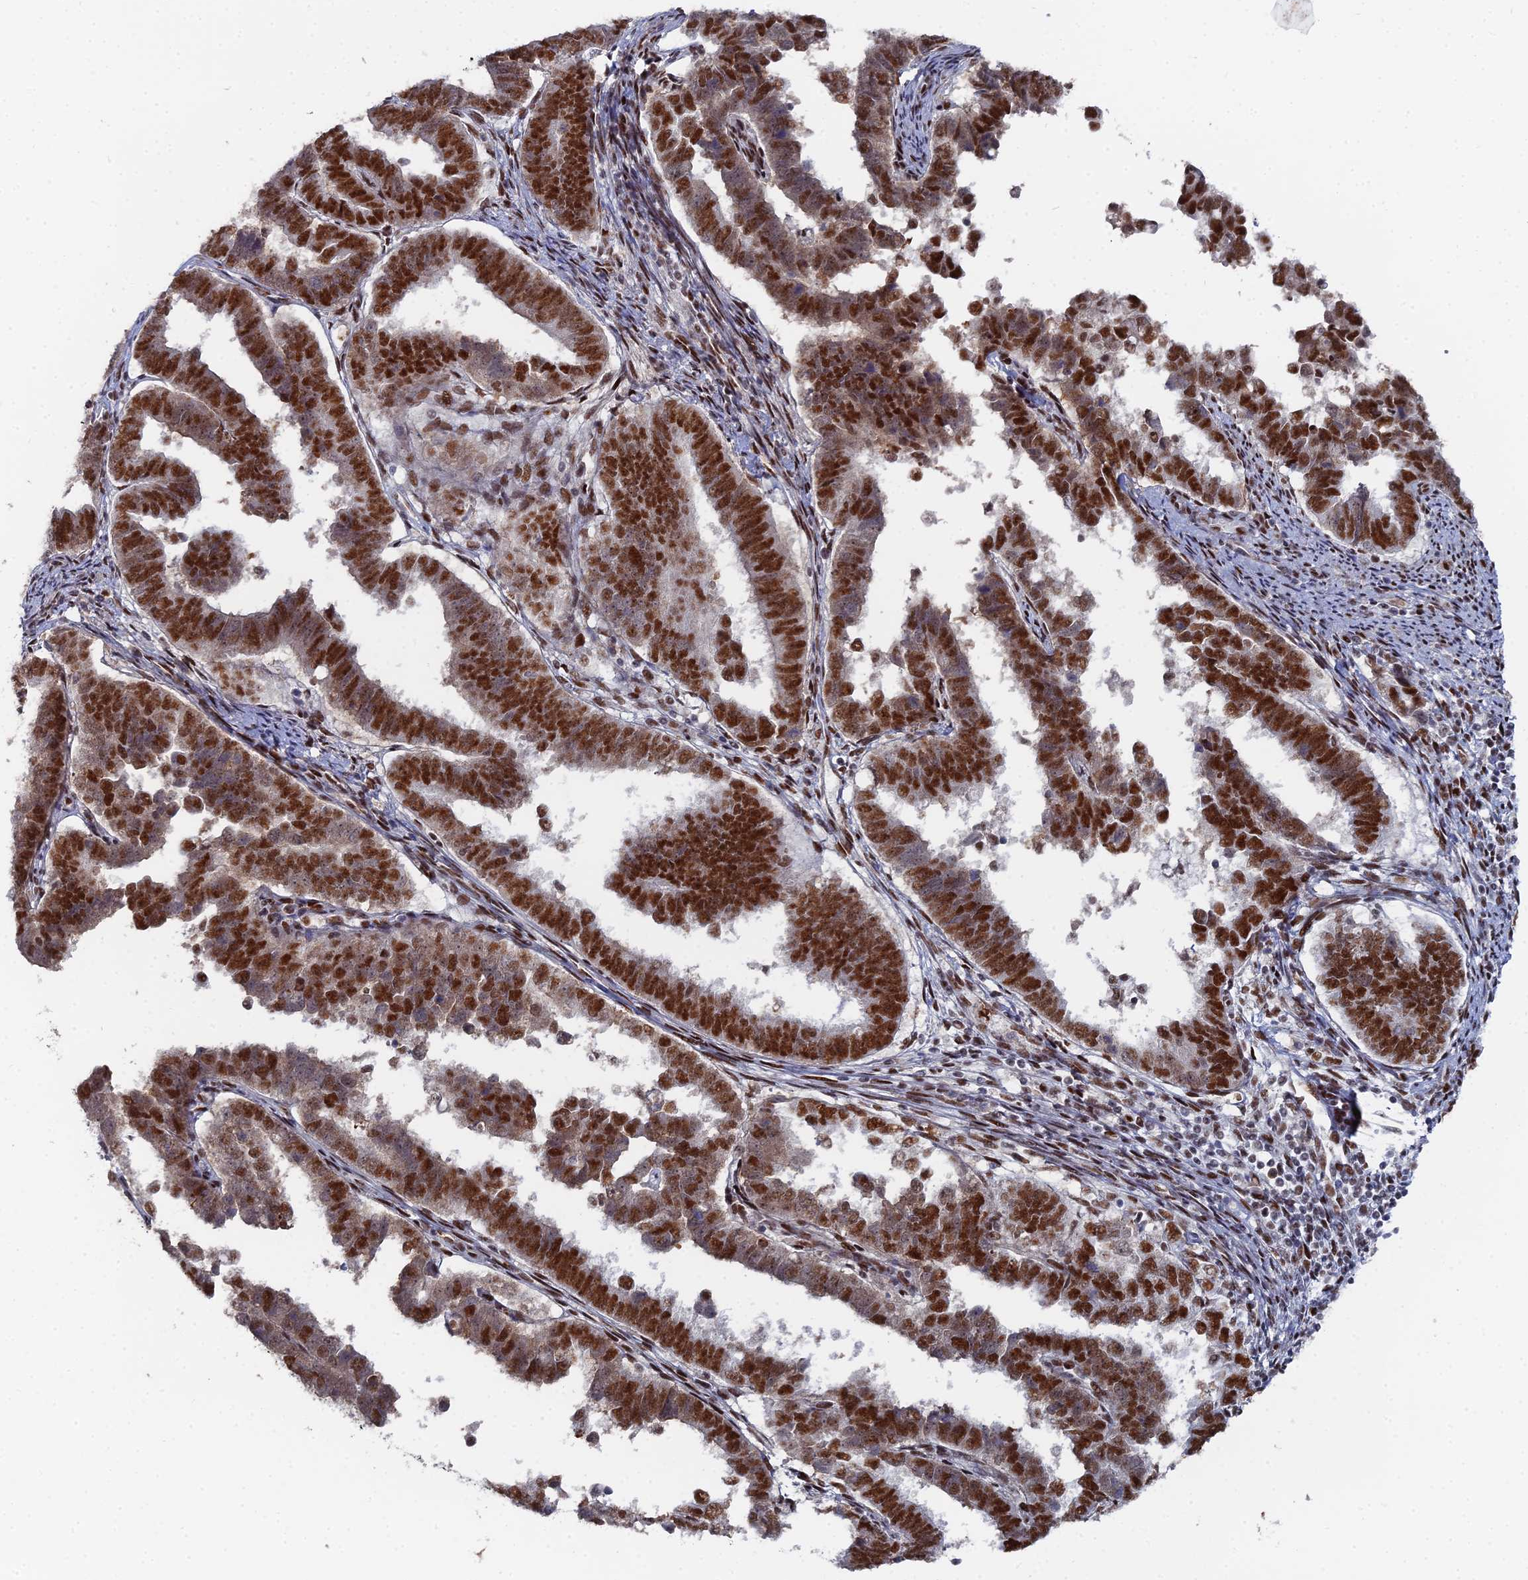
{"staining": {"intensity": "strong", "quantity": ">75%", "location": "nuclear"}, "tissue": "endometrial cancer", "cell_type": "Tumor cells", "image_type": "cancer", "snomed": [{"axis": "morphology", "description": "Adenocarcinoma, NOS"}, {"axis": "topography", "description": "Endometrium"}], "caption": "Endometrial adenocarcinoma was stained to show a protein in brown. There is high levels of strong nuclear positivity in approximately >75% of tumor cells.", "gene": "GSC2", "patient": {"sex": "female", "age": 75}}